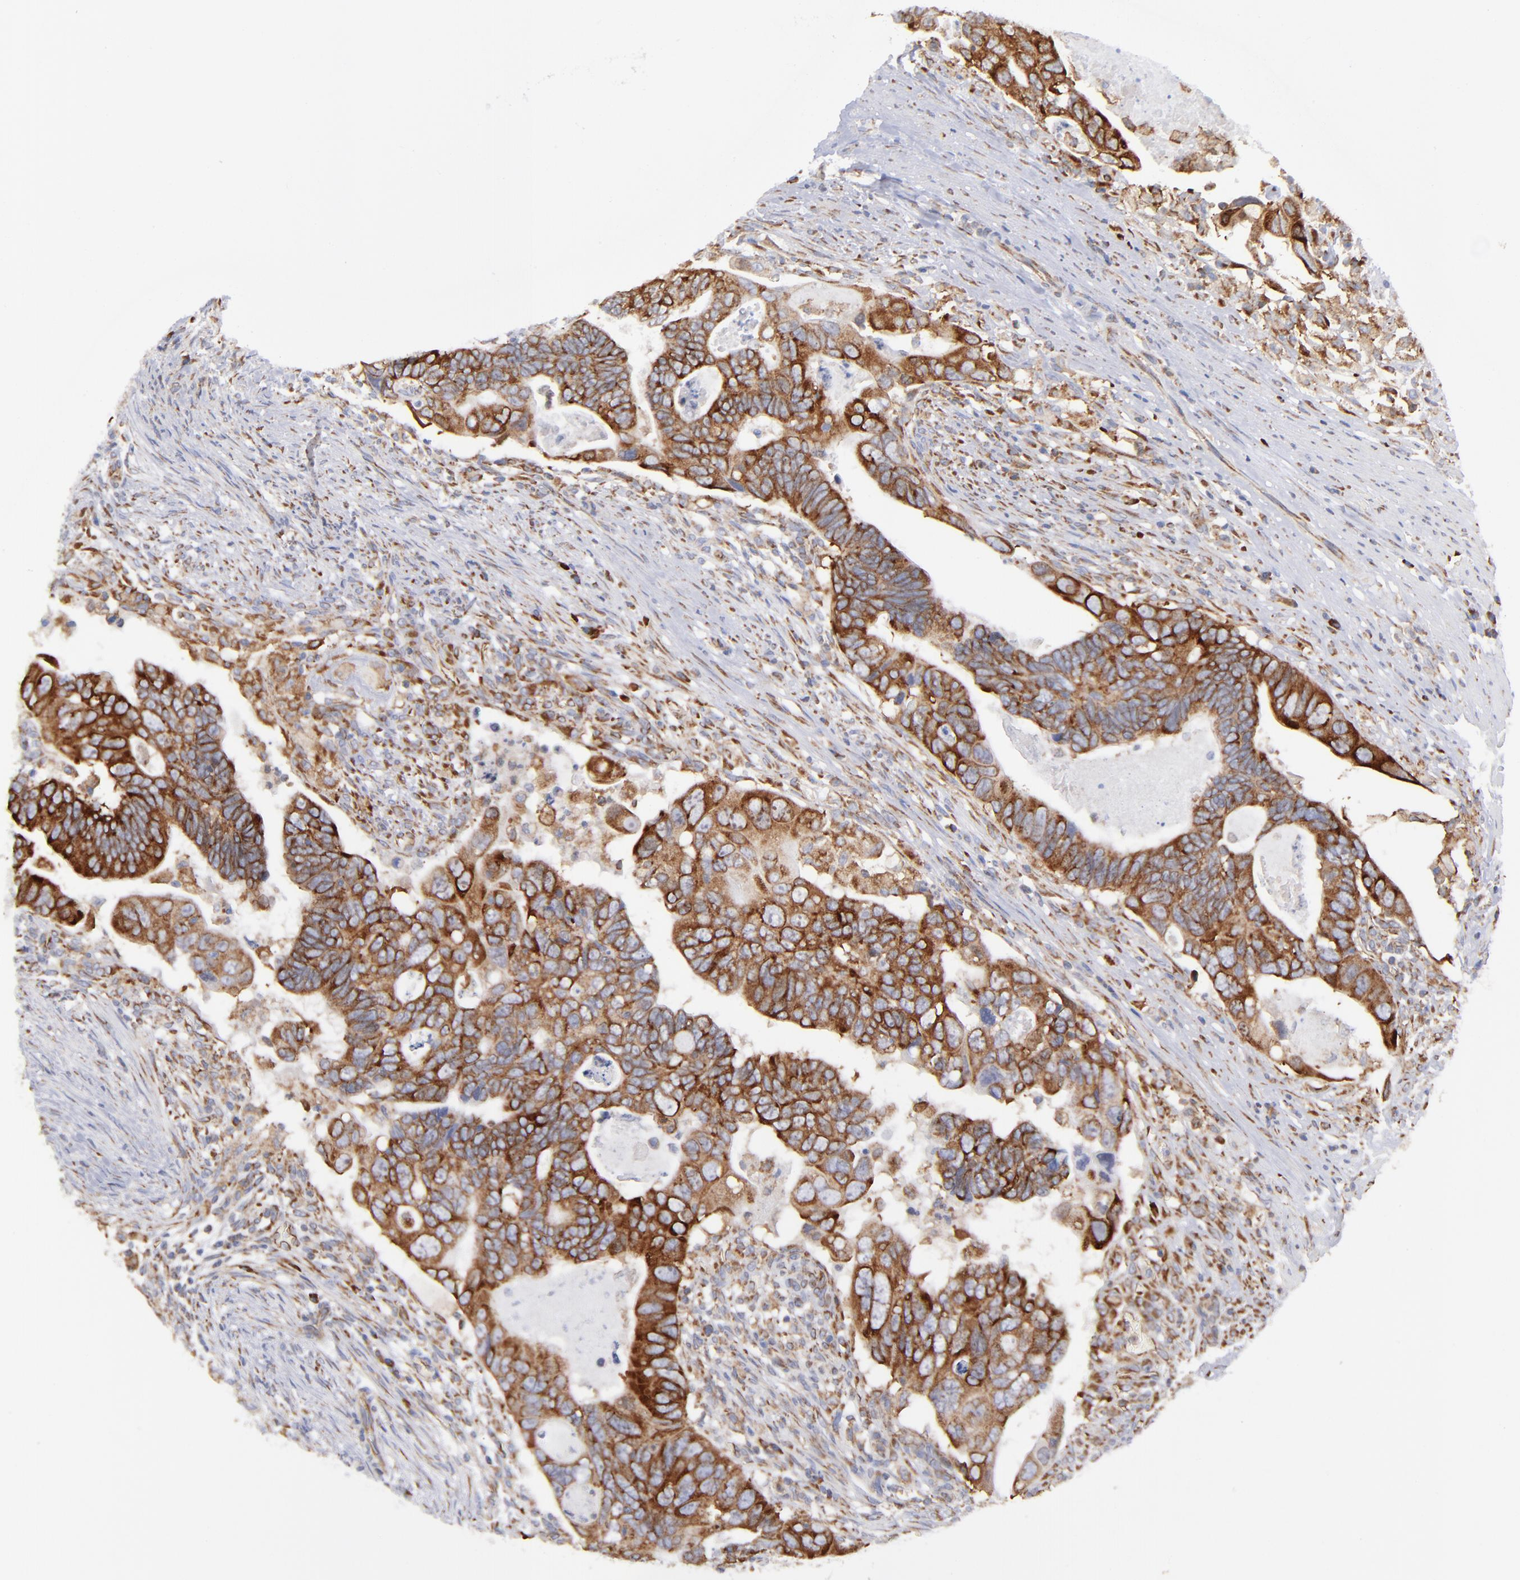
{"staining": {"intensity": "strong", "quantity": ">75%", "location": "cytoplasmic/membranous"}, "tissue": "colorectal cancer", "cell_type": "Tumor cells", "image_type": "cancer", "snomed": [{"axis": "morphology", "description": "Adenocarcinoma, NOS"}, {"axis": "topography", "description": "Rectum"}], "caption": "DAB immunohistochemical staining of colorectal cancer (adenocarcinoma) reveals strong cytoplasmic/membranous protein positivity in about >75% of tumor cells. Immunohistochemistry (ihc) stains the protein of interest in brown and the nuclei are stained blue.", "gene": "EIF2AK2", "patient": {"sex": "male", "age": 53}}